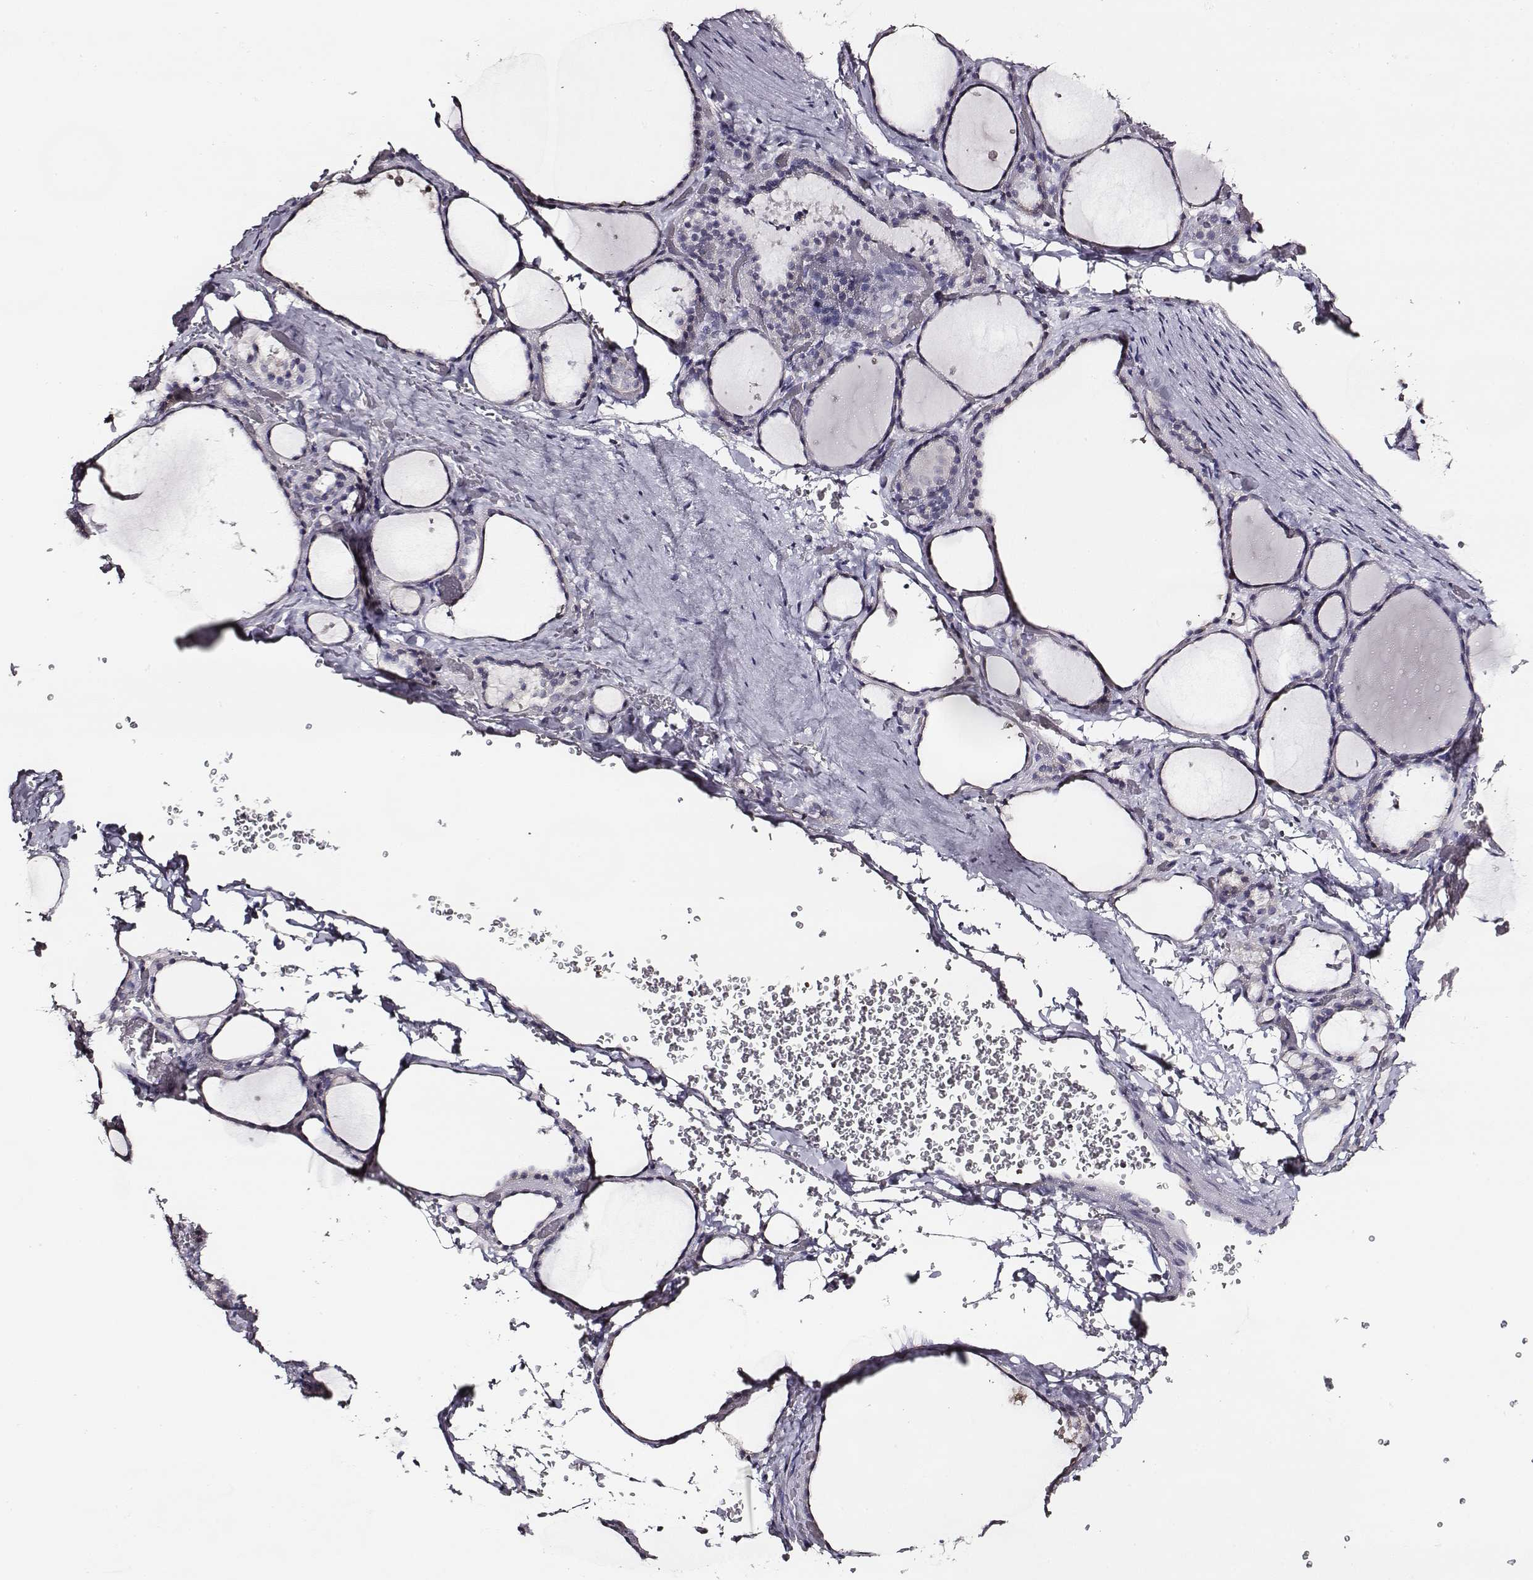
{"staining": {"intensity": "negative", "quantity": "none", "location": "none"}, "tissue": "thyroid gland", "cell_type": "Glandular cells", "image_type": "normal", "snomed": [{"axis": "morphology", "description": "Normal tissue, NOS"}, {"axis": "topography", "description": "Thyroid gland"}], "caption": "This is an immunohistochemistry histopathology image of normal human thyroid gland. There is no positivity in glandular cells.", "gene": "AADAT", "patient": {"sex": "female", "age": 36}}